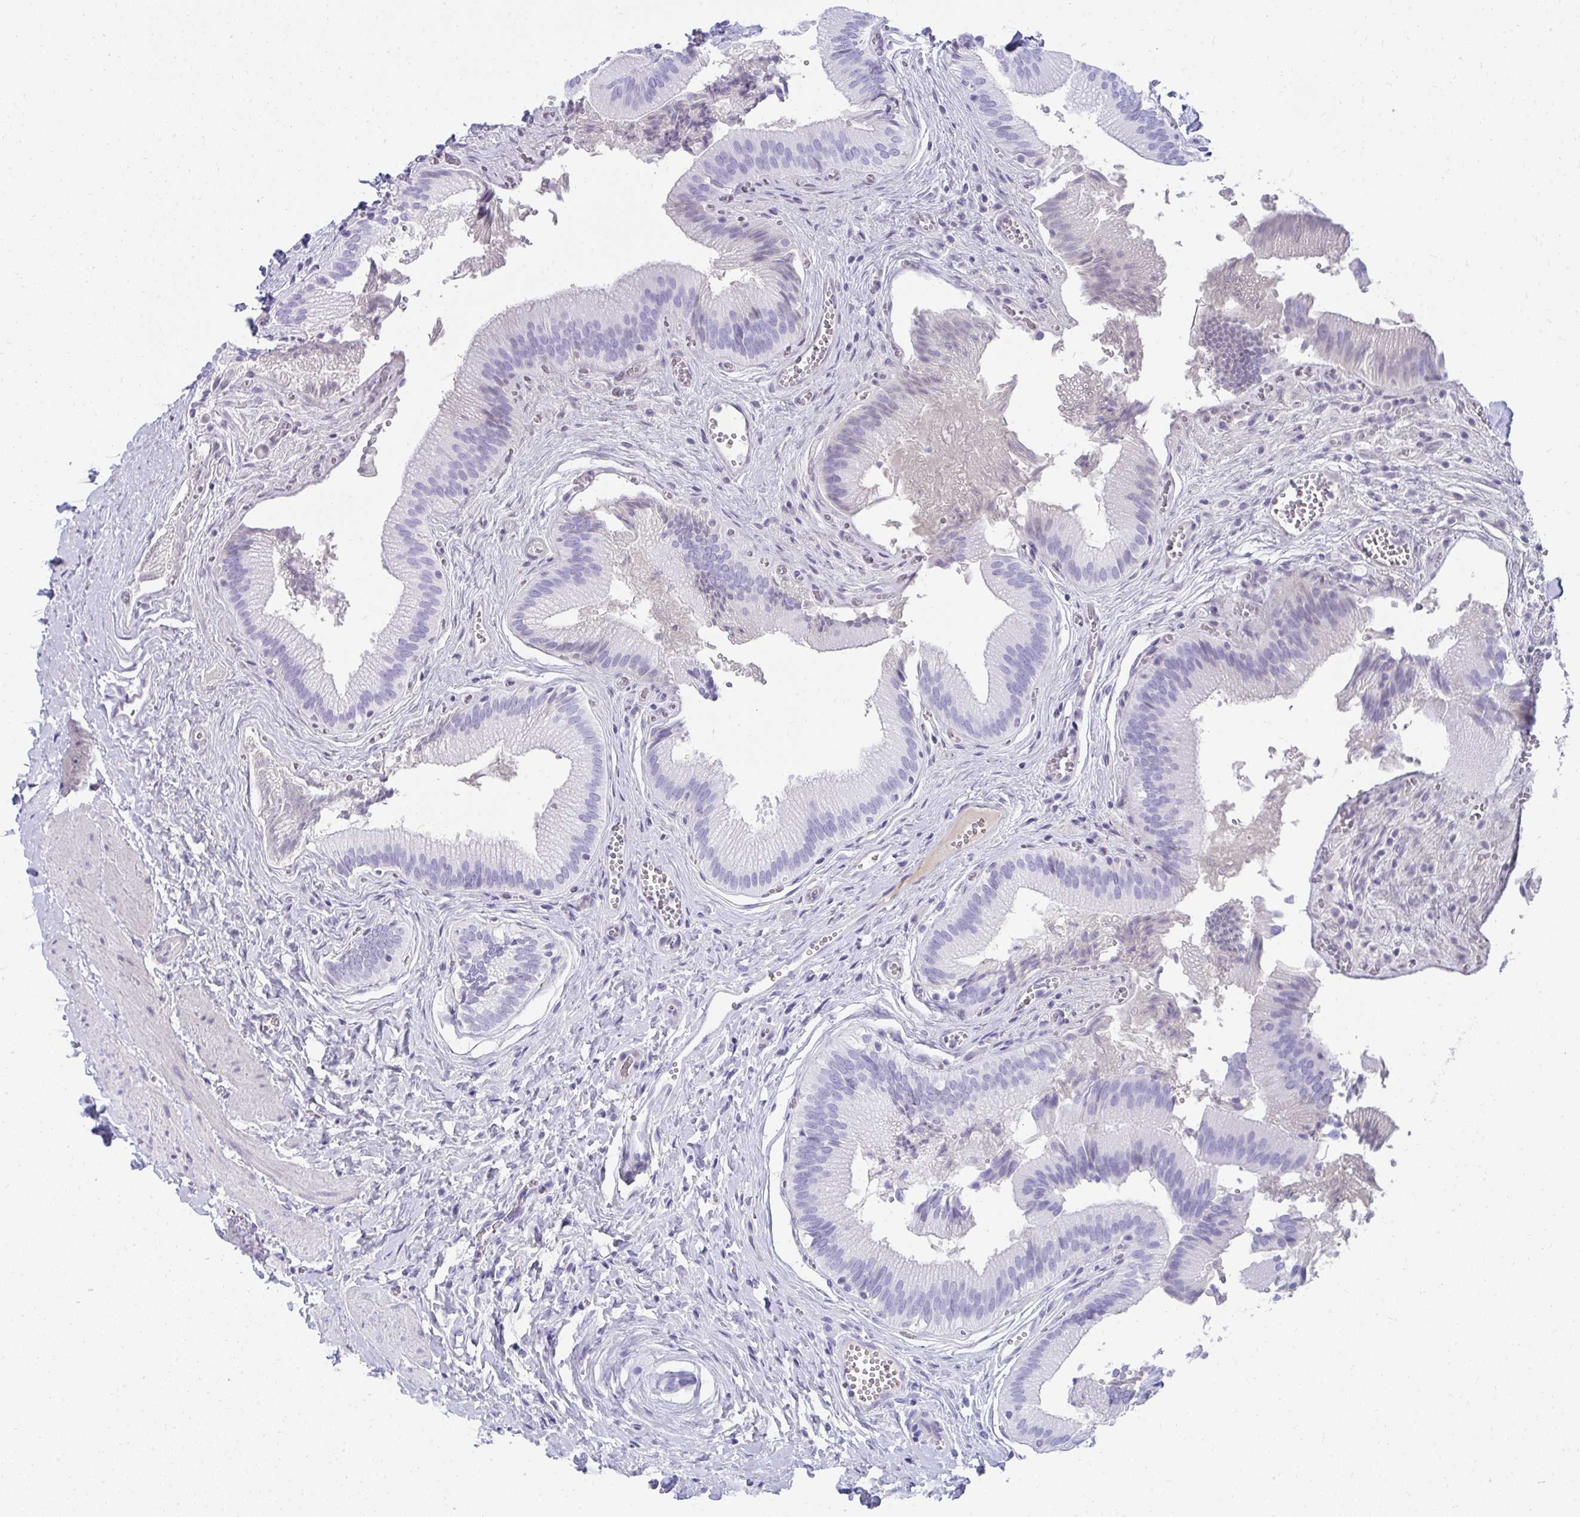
{"staining": {"intensity": "negative", "quantity": "none", "location": "none"}, "tissue": "gallbladder", "cell_type": "Glandular cells", "image_type": "normal", "snomed": [{"axis": "morphology", "description": "Normal tissue, NOS"}, {"axis": "topography", "description": "Gallbladder"}], "caption": "This is an immunohistochemistry (IHC) histopathology image of benign human gallbladder. There is no staining in glandular cells.", "gene": "TNNT1", "patient": {"sex": "male", "age": 17}}